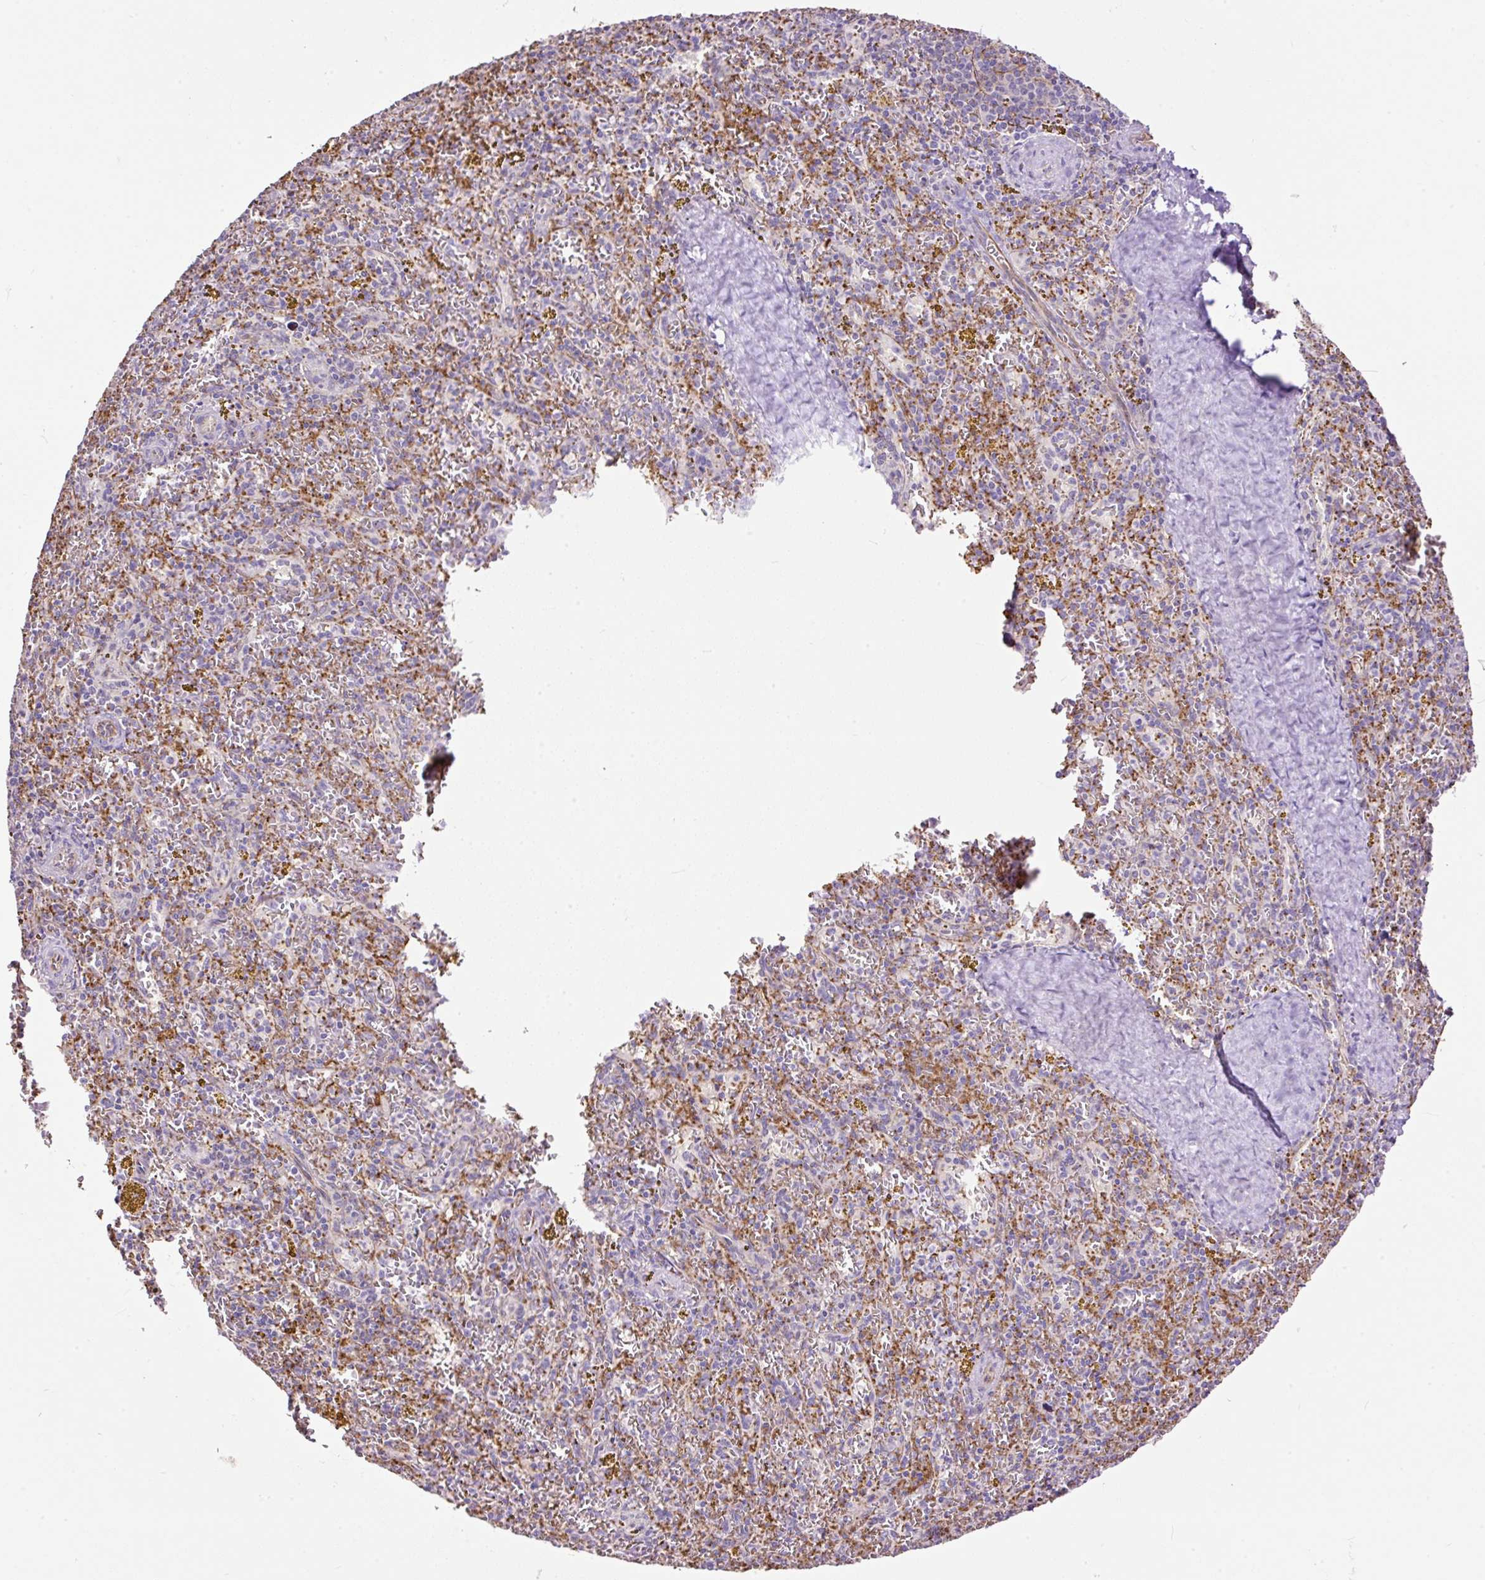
{"staining": {"intensity": "negative", "quantity": "none", "location": "none"}, "tissue": "spleen", "cell_type": "Cells in red pulp", "image_type": "normal", "snomed": [{"axis": "morphology", "description": "Normal tissue, NOS"}, {"axis": "topography", "description": "Spleen"}], "caption": "Histopathology image shows no significant protein expression in cells in red pulp of normal spleen.", "gene": "MAGEB16", "patient": {"sex": "male", "age": 57}}